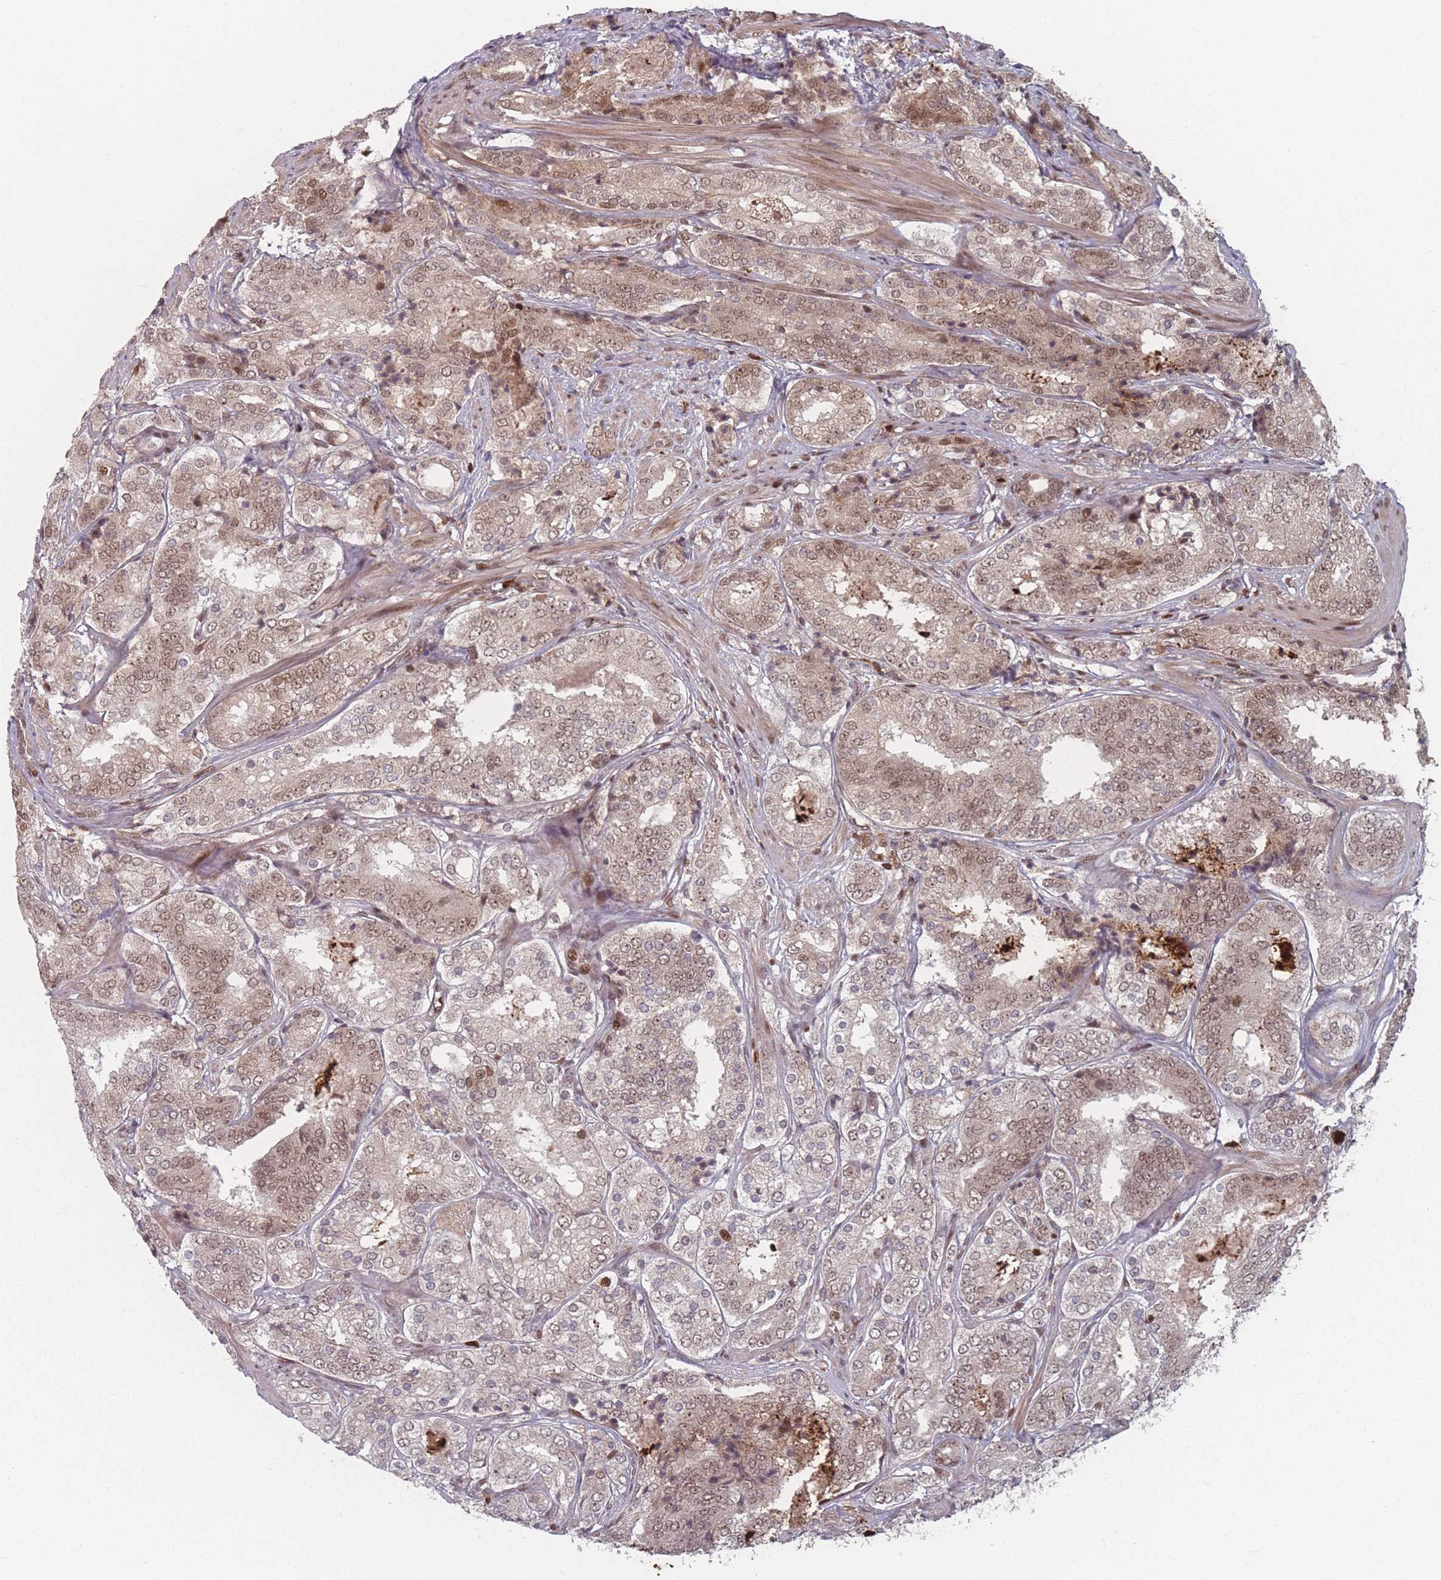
{"staining": {"intensity": "moderate", "quantity": ">75%", "location": "nuclear"}, "tissue": "prostate cancer", "cell_type": "Tumor cells", "image_type": "cancer", "snomed": [{"axis": "morphology", "description": "Adenocarcinoma, High grade"}, {"axis": "topography", "description": "Prostate"}], "caption": "Prostate high-grade adenocarcinoma was stained to show a protein in brown. There is medium levels of moderate nuclear positivity in approximately >75% of tumor cells.", "gene": "WDR55", "patient": {"sex": "male", "age": 63}}